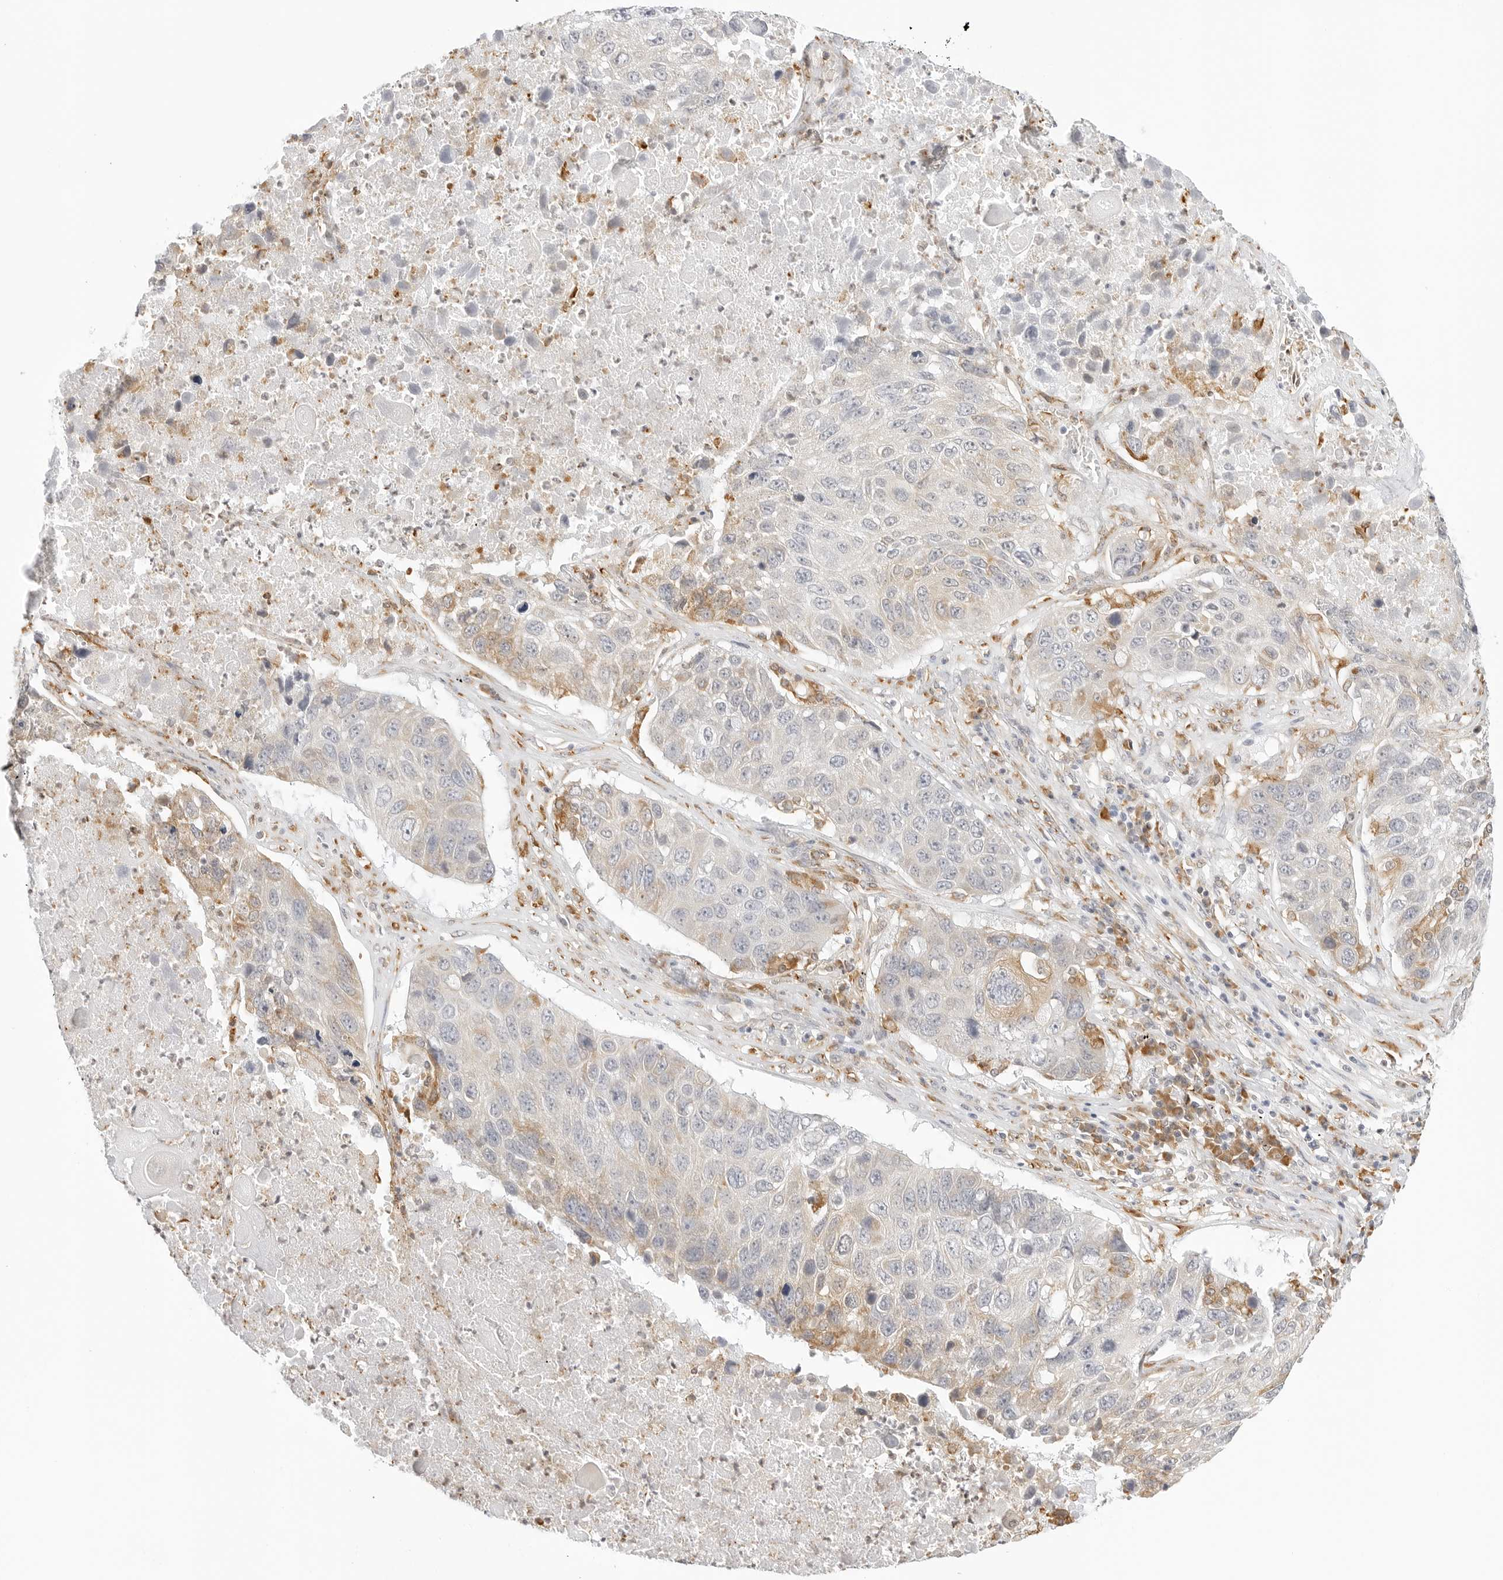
{"staining": {"intensity": "weak", "quantity": "<25%", "location": "cytoplasmic/membranous"}, "tissue": "lung cancer", "cell_type": "Tumor cells", "image_type": "cancer", "snomed": [{"axis": "morphology", "description": "Squamous cell carcinoma, NOS"}, {"axis": "topography", "description": "Lung"}], "caption": "IHC of human squamous cell carcinoma (lung) exhibits no staining in tumor cells.", "gene": "THEM4", "patient": {"sex": "male", "age": 61}}